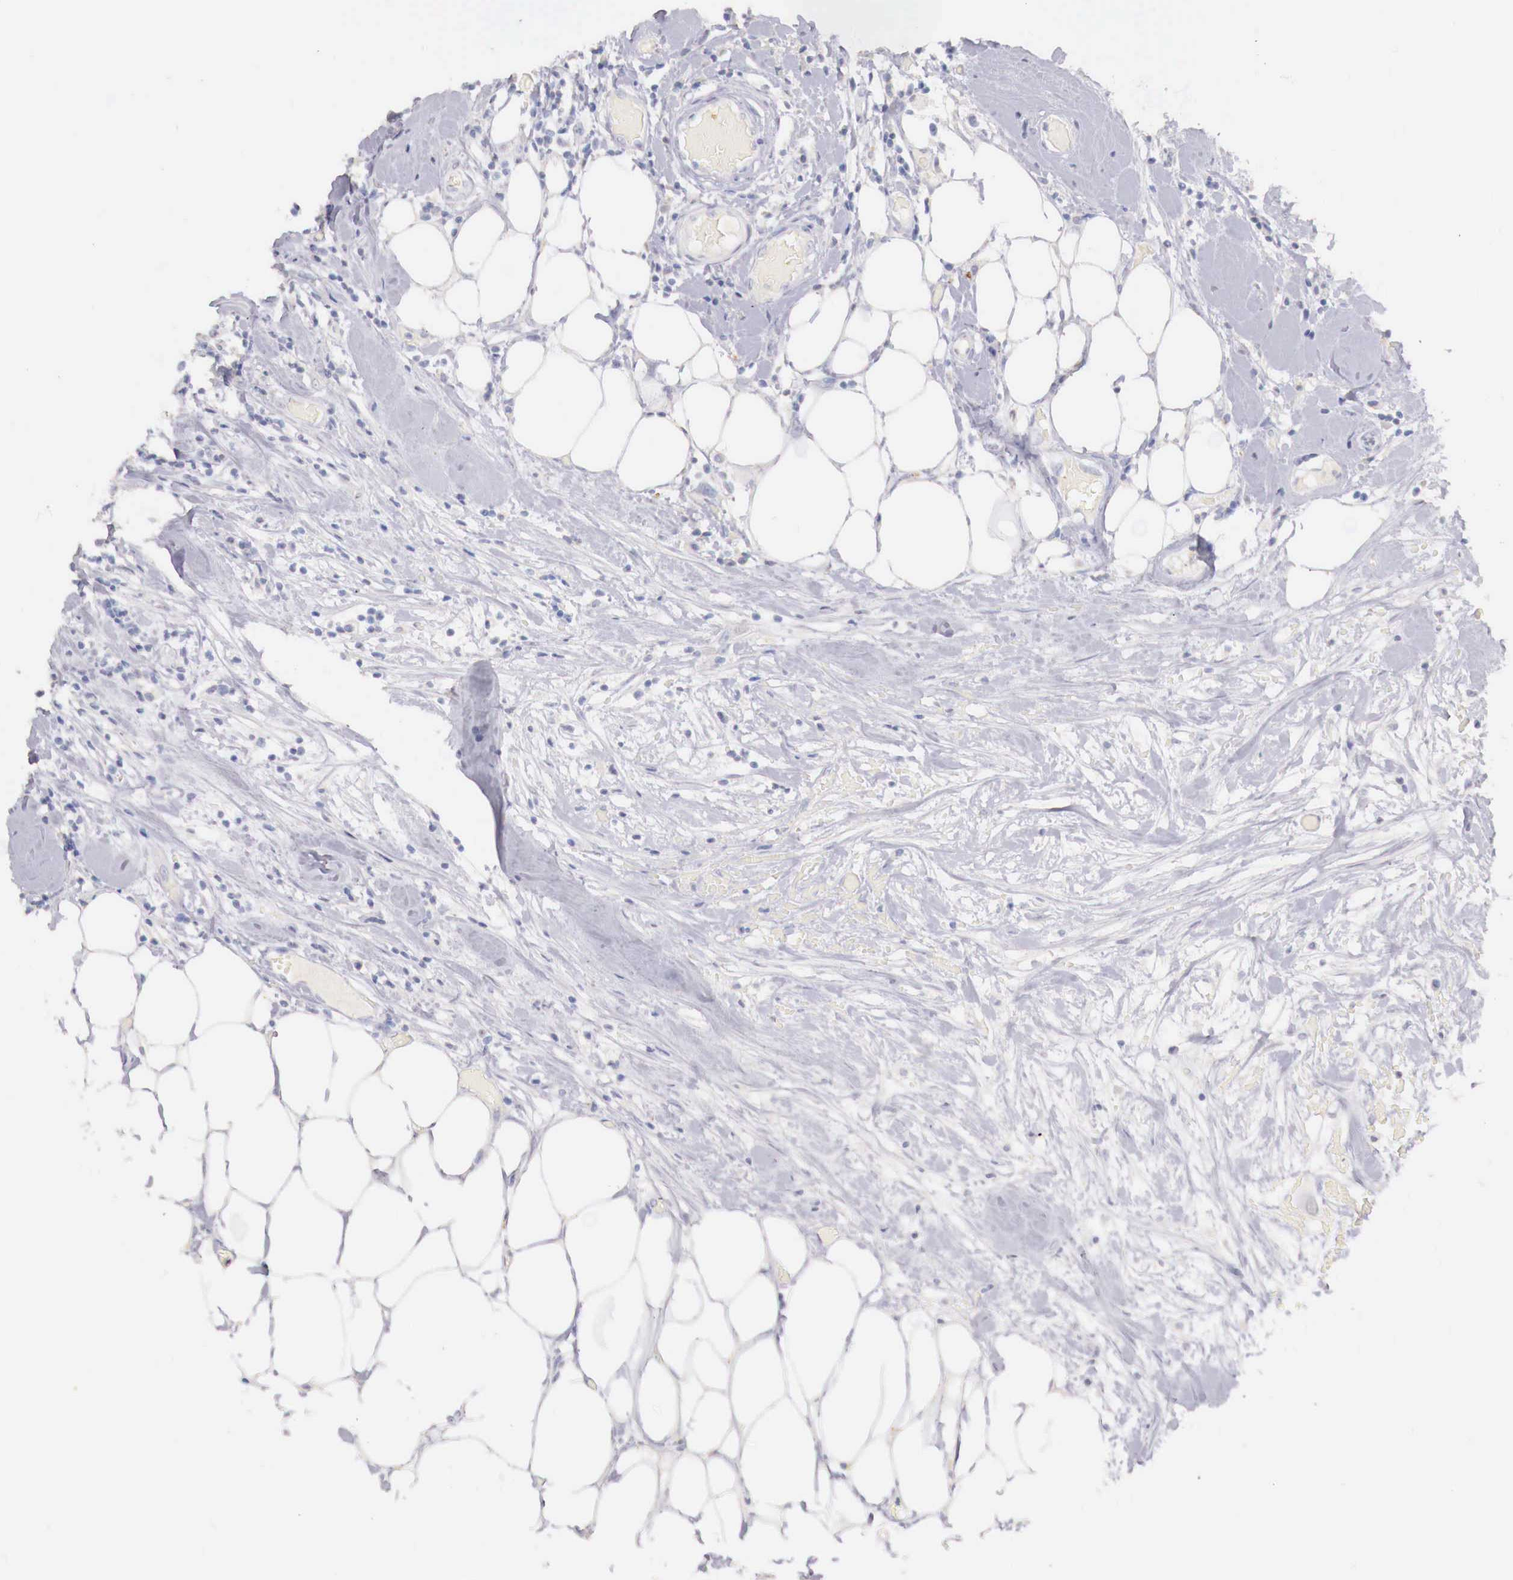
{"staining": {"intensity": "negative", "quantity": "none", "location": "none"}, "tissue": "lymphoma", "cell_type": "Tumor cells", "image_type": "cancer", "snomed": [{"axis": "morphology", "description": "Malignant lymphoma, non-Hodgkin's type, High grade"}, {"axis": "topography", "description": "Colon"}], "caption": "This is an IHC image of high-grade malignant lymphoma, non-Hodgkin's type. There is no expression in tumor cells.", "gene": "ITIH6", "patient": {"sex": "male", "age": 82}}